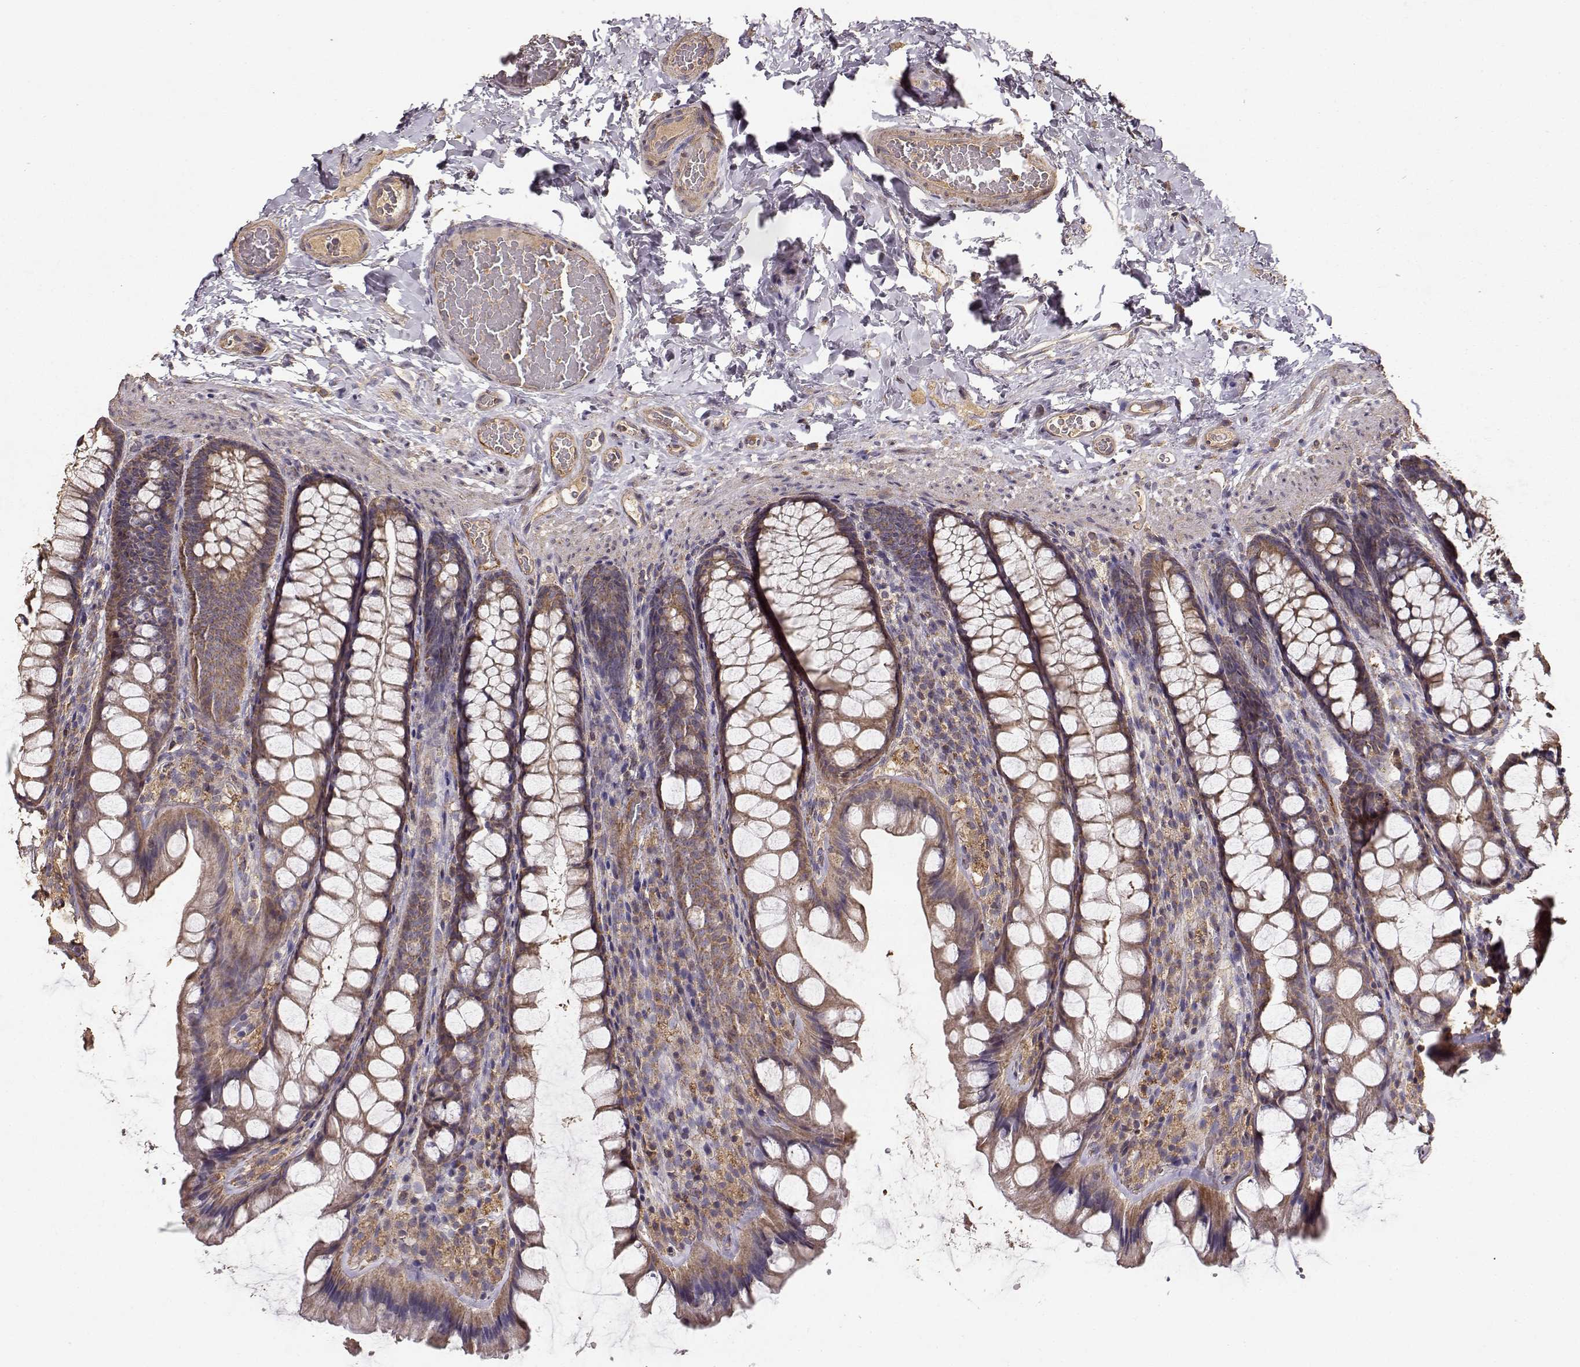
{"staining": {"intensity": "weak", "quantity": ">75%", "location": "cytoplasmic/membranous"}, "tissue": "colon", "cell_type": "Endothelial cells", "image_type": "normal", "snomed": [{"axis": "morphology", "description": "Normal tissue, NOS"}, {"axis": "topography", "description": "Colon"}], "caption": "Immunohistochemical staining of unremarkable human colon reveals low levels of weak cytoplasmic/membranous positivity in approximately >75% of endothelial cells. The staining is performed using DAB (3,3'-diaminobenzidine) brown chromogen to label protein expression. The nuclei are counter-stained blue using hematoxylin.", "gene": "TARS3", "patient": {"sex": "male", "age": 47}}